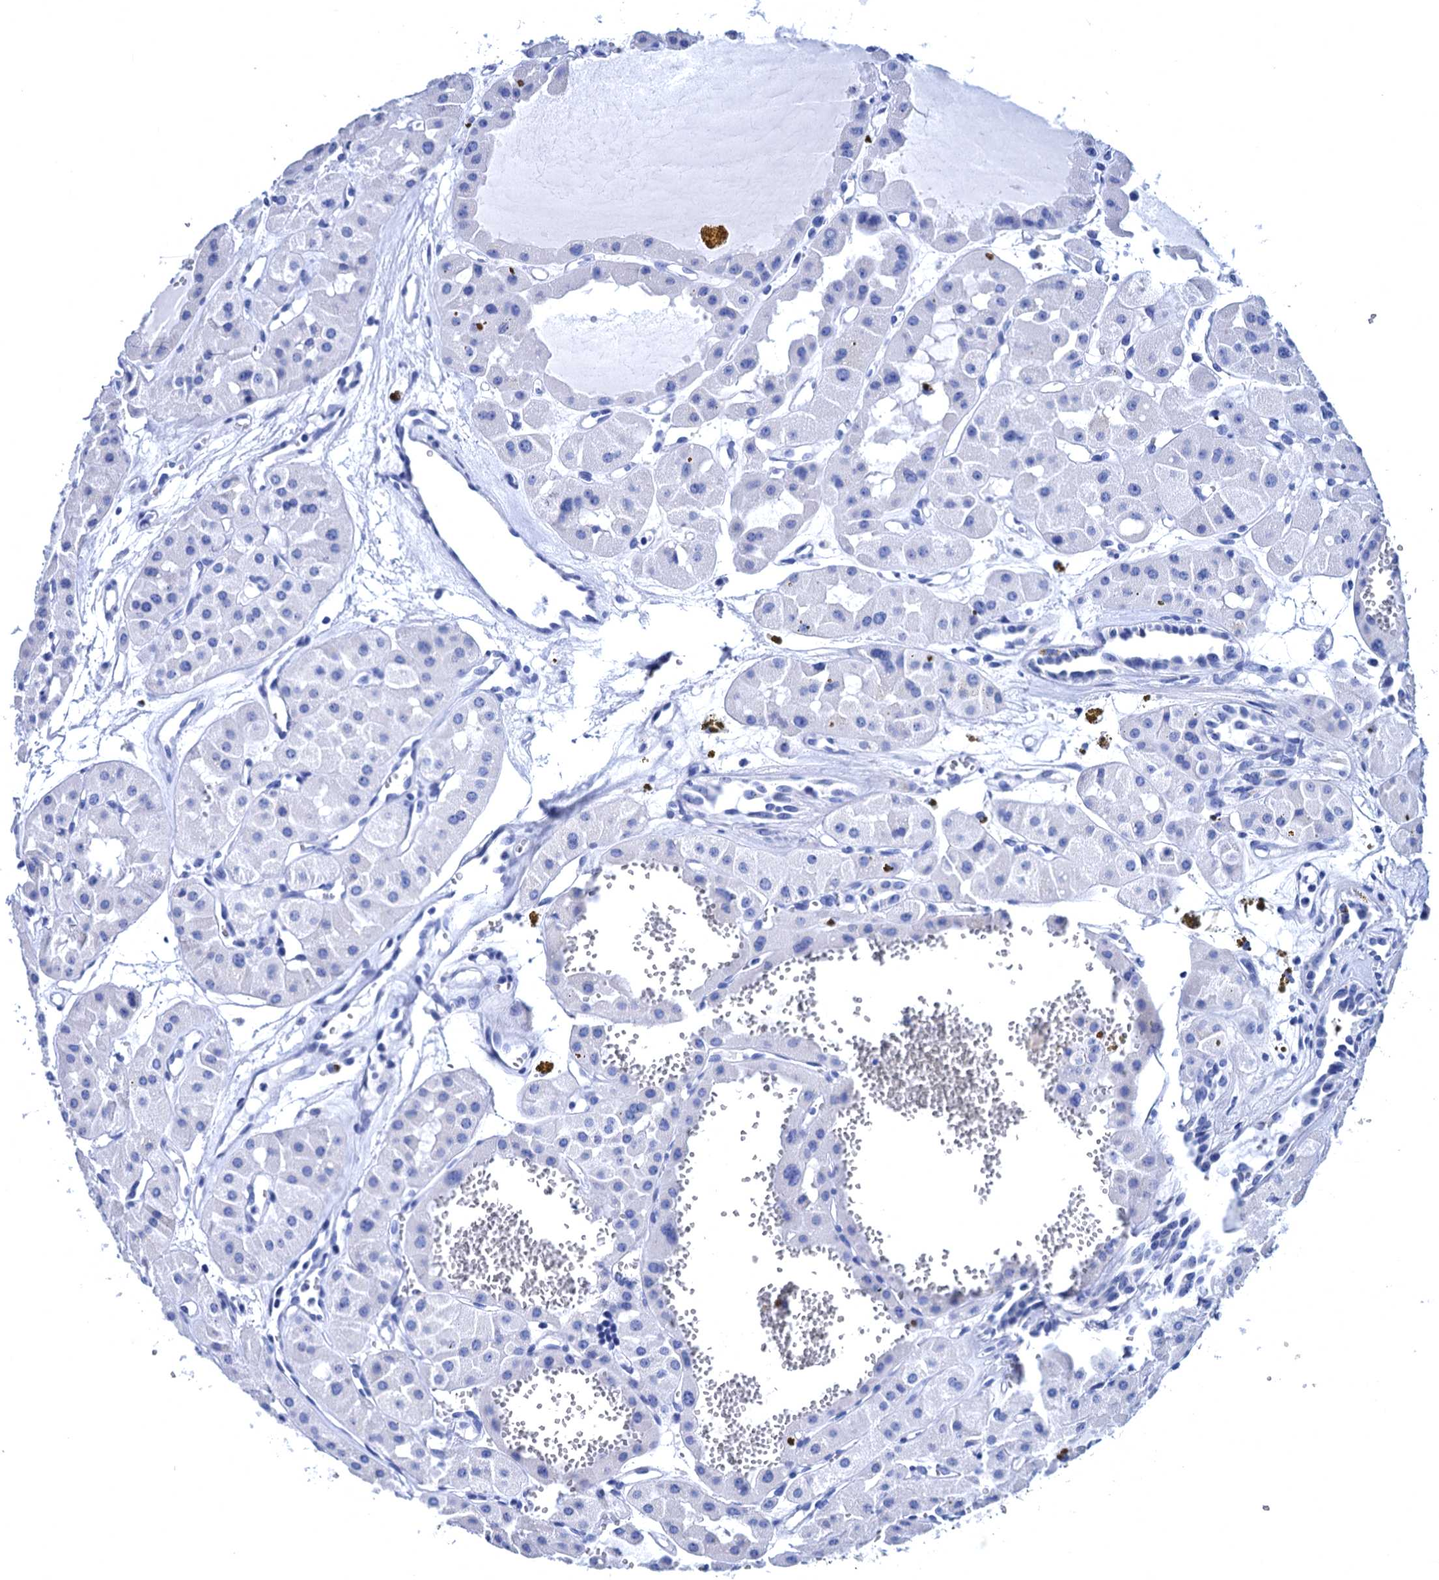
{"staining": {"intensity": "negative", "quantity": "none", "location": "none"}, "tissue": "renal cancer", "cell_type": "Tumor cells", "image_type": "cancer", "snomed": [{"axis": "morphology", "description": "Carcinoma, NOS"}, {"axis": "topography", "description": "Kidney"}], "caption": "There is no significant expression in tumor cells of renal cancer (carcinoma).", "gene": "MYBPC3", "patient": {"sex": "female", "age": 75}}